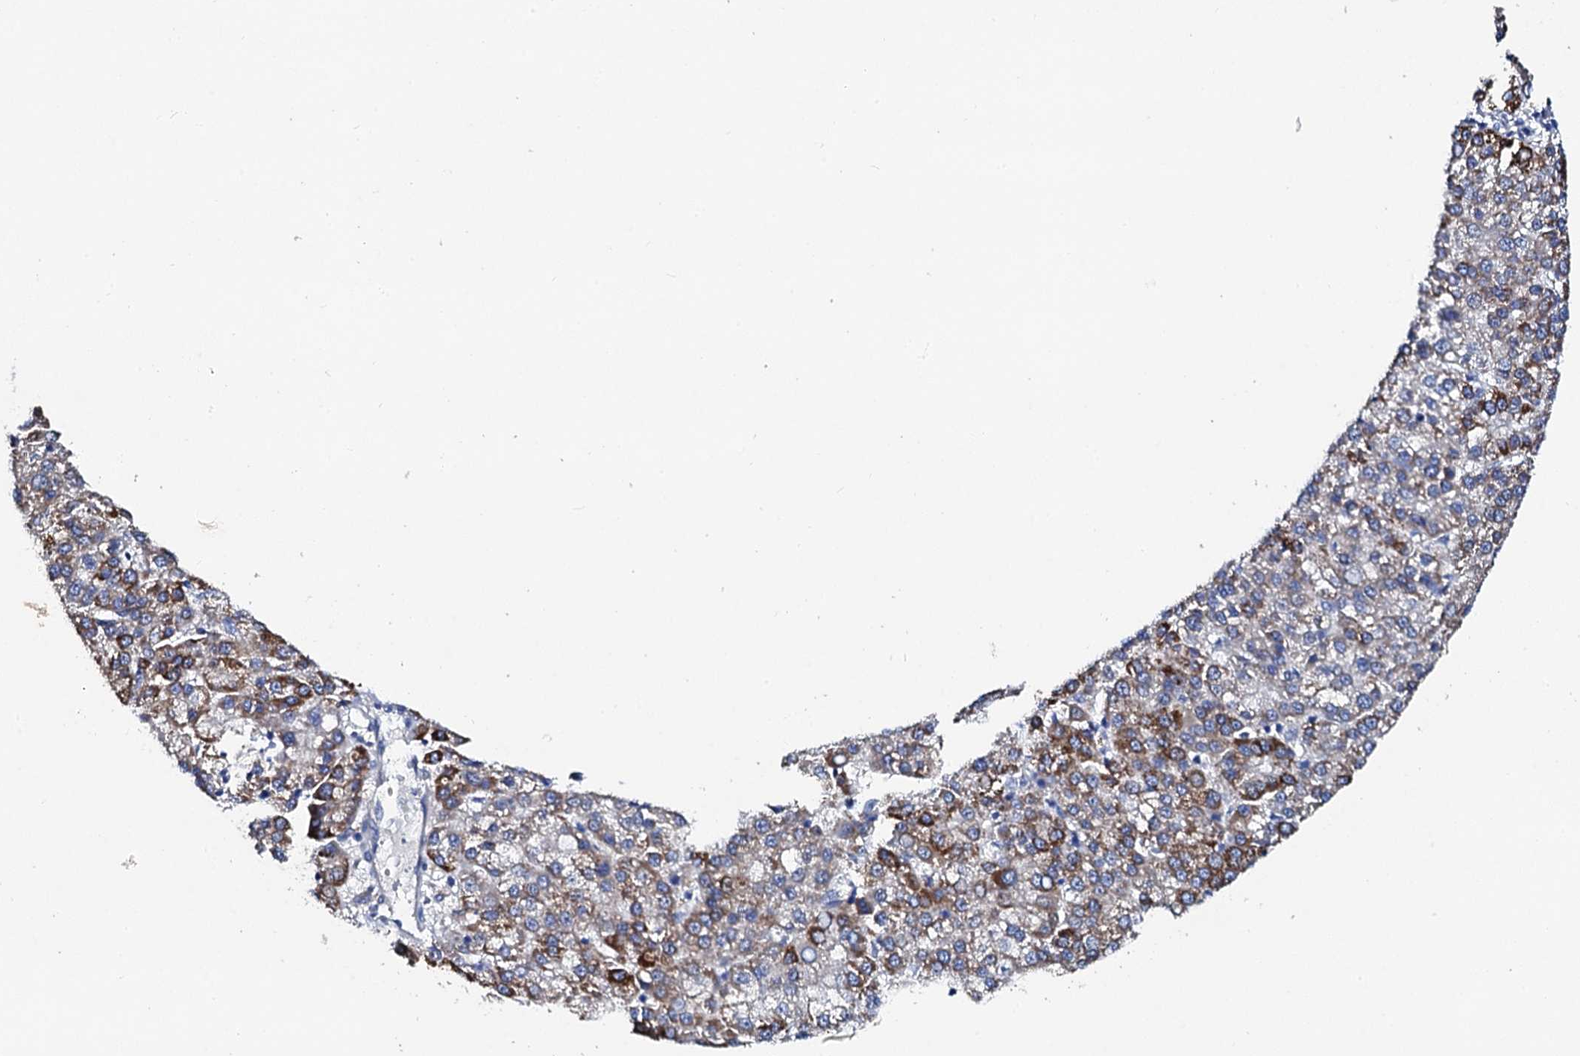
{"staining": {"intensity": "strong", "quantity": "25%-75%", "location": "cytoplasmic/membranous"}, "tissue": "liver cancer", "cell_type": "Tumor cells", "image_type": "cancer", "snomed": [{"axis": "morphology", "description": "Carcinoma, Hepatocellular, NOS"}, {"axis": "topography", "description": "Liver"}], "caption": "Approximately 25%-75% of tumor cells in human liver hepatocellular carcinoma demonstrate strong cytoplasmic/membranous protein staining as visualized by brown immunohistochemical staining.", "gene": "KLHL32", "patient": {"sex": "female", "age": 58}}